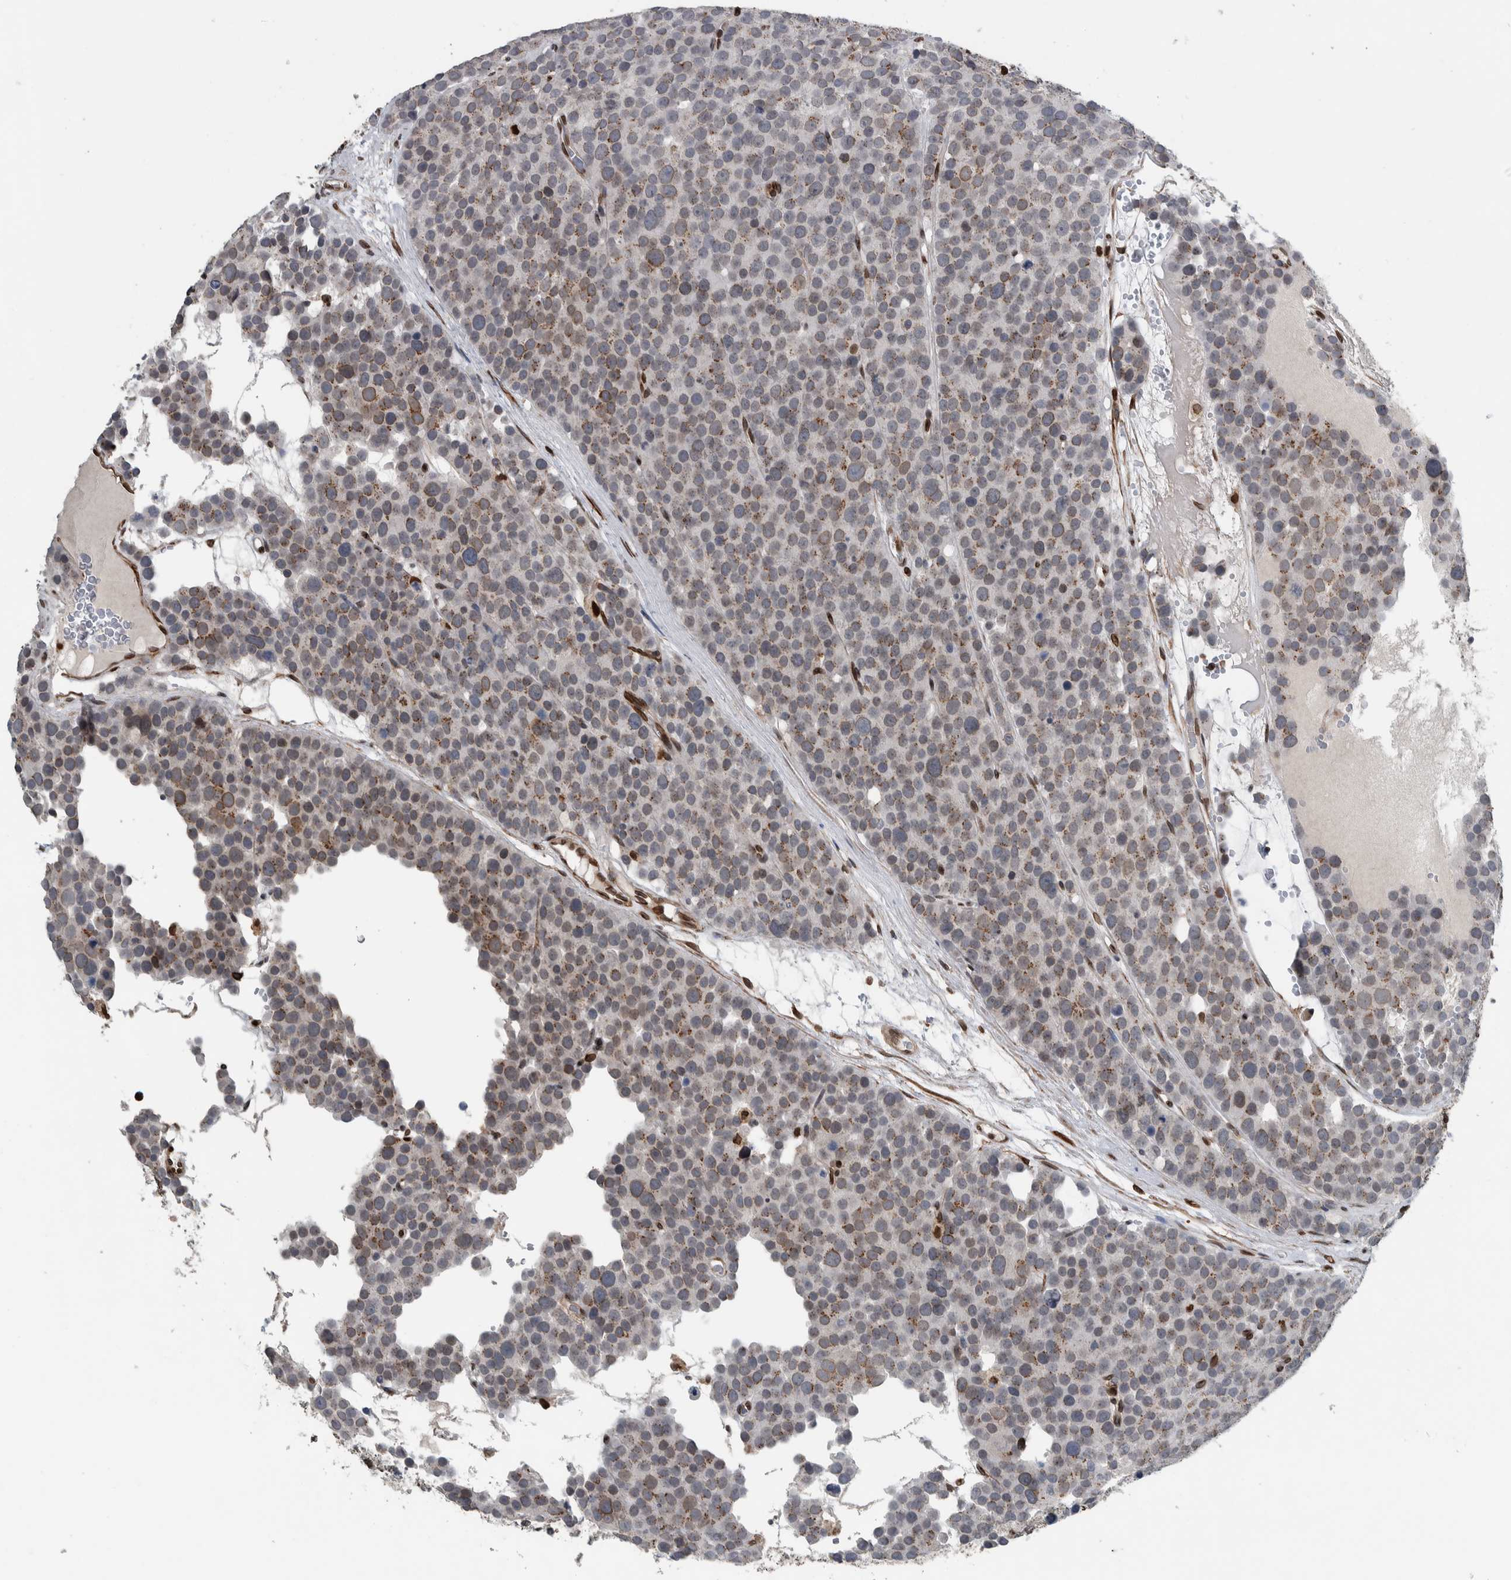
{"staining": {"intensity": "weak", "quantity": "<25%", "location": "cytoplasmic/membranous,nuclear"}, "tissue": "testis cancer", "cell_type": "Tumor cells", "image_type": "cancer", "snomed": [{"axis": "morphology", "description": "Seminoma, NOS"}, {"axis": "topography", "description": "Testis"}], "caption": "Immunohistochemistry (IHC) image of testis cancer stained for a protein (brown), which demonstrates no staining in tumor cells.", "gene": "FAM135B", "patient": {"sex": "male", "age": 71}}